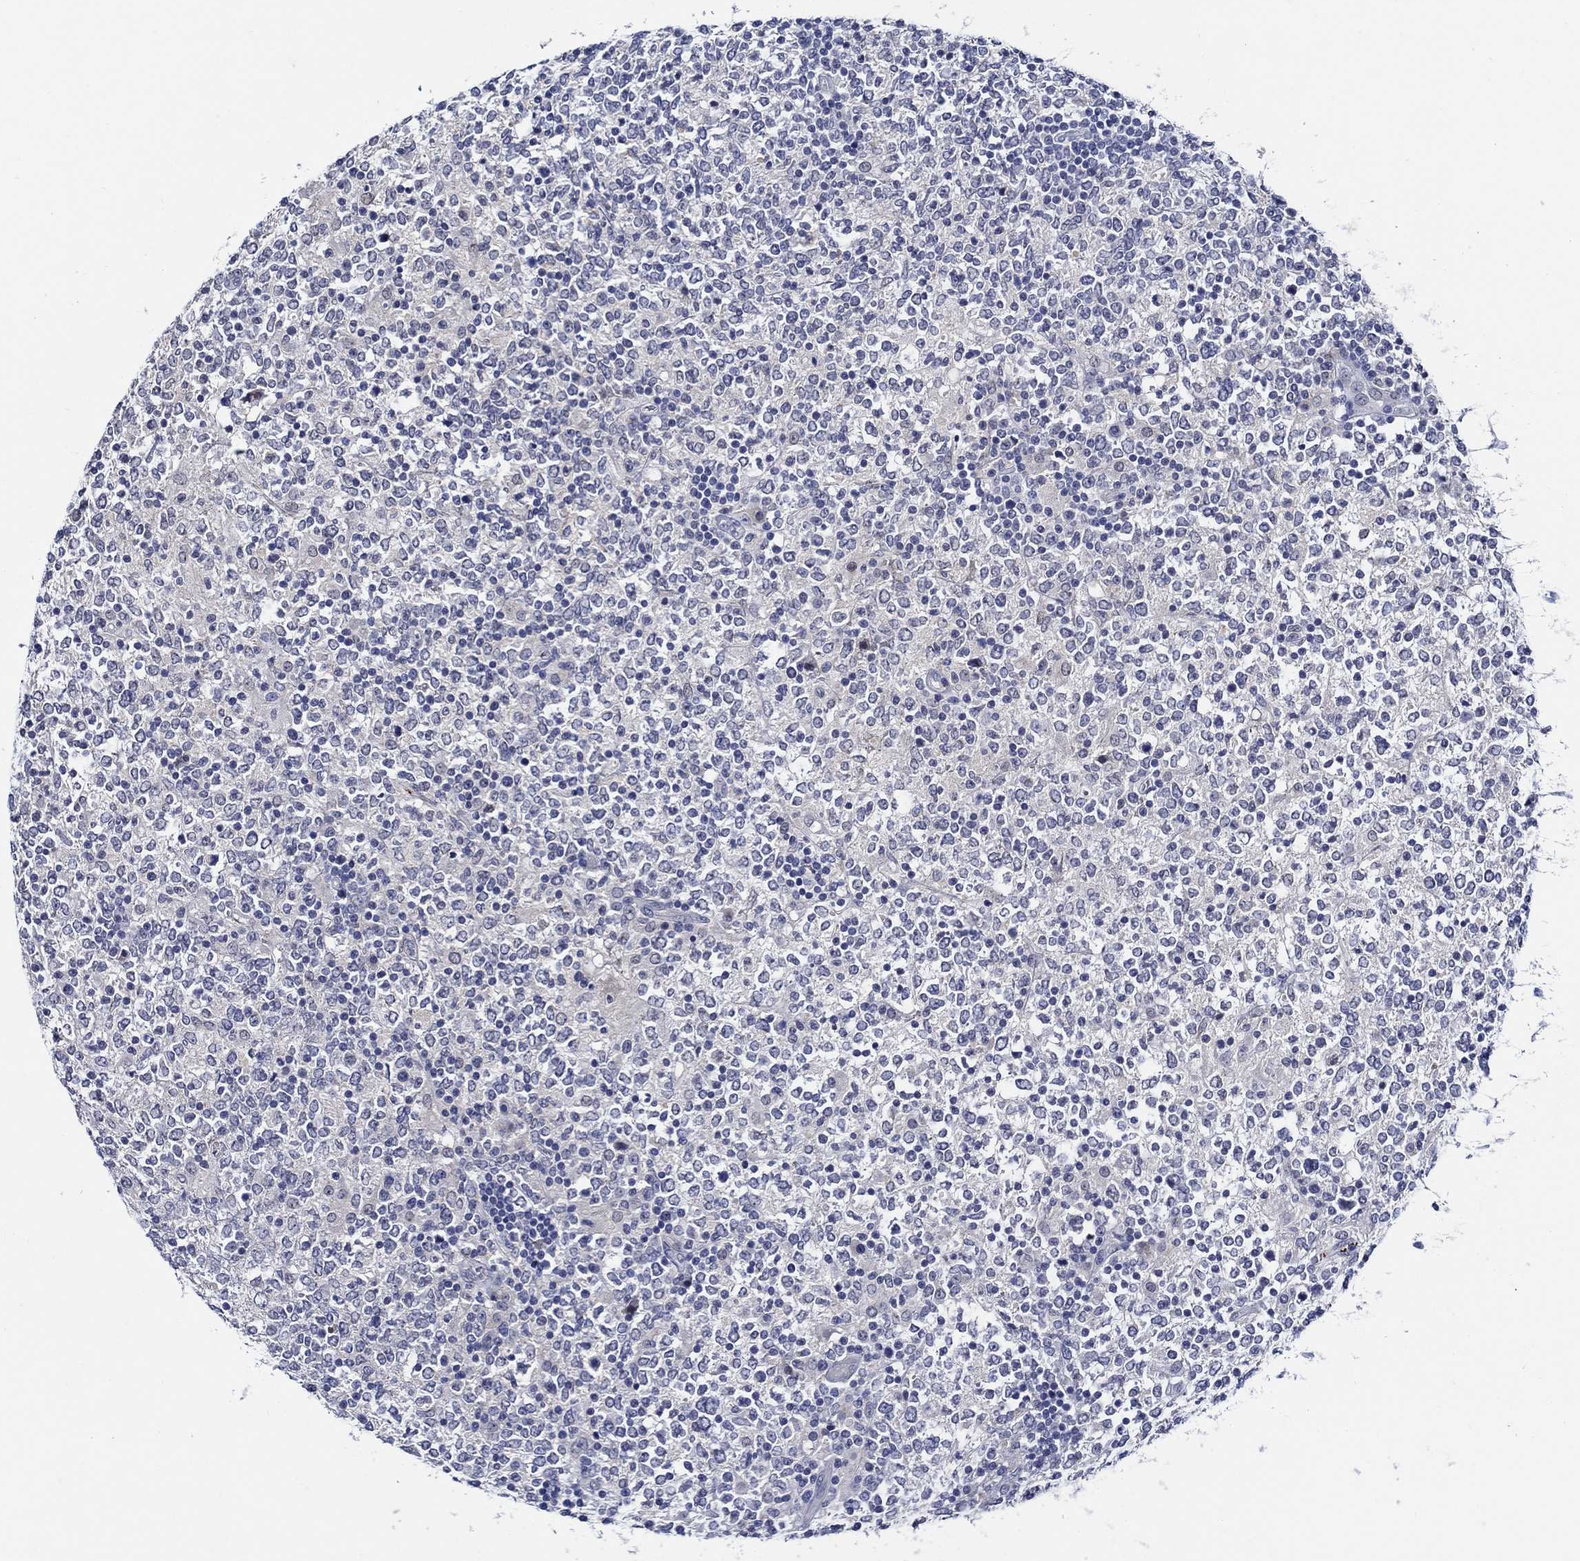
{"staining": {"intensity": "negative", "quantity": "none", "location": "none"}, "tissue": "lymphoma", "cell_type": "Tumor cells", "image_type": "cancer", "snomed": [{"axis": "morphology", "description": "Malignant lymphoma, non-Hodgkin's type, High grade"}, {"axis": "topography", "description": "Lymph node"}], "caption": "An image of malignant lymphoma, non-Hodgkin's type (high-grade) stained for a protein demonstrates no brown staining in tumor cells.", "gene": "ALOX12", "patient": {"sex": "female", "age": 84}}